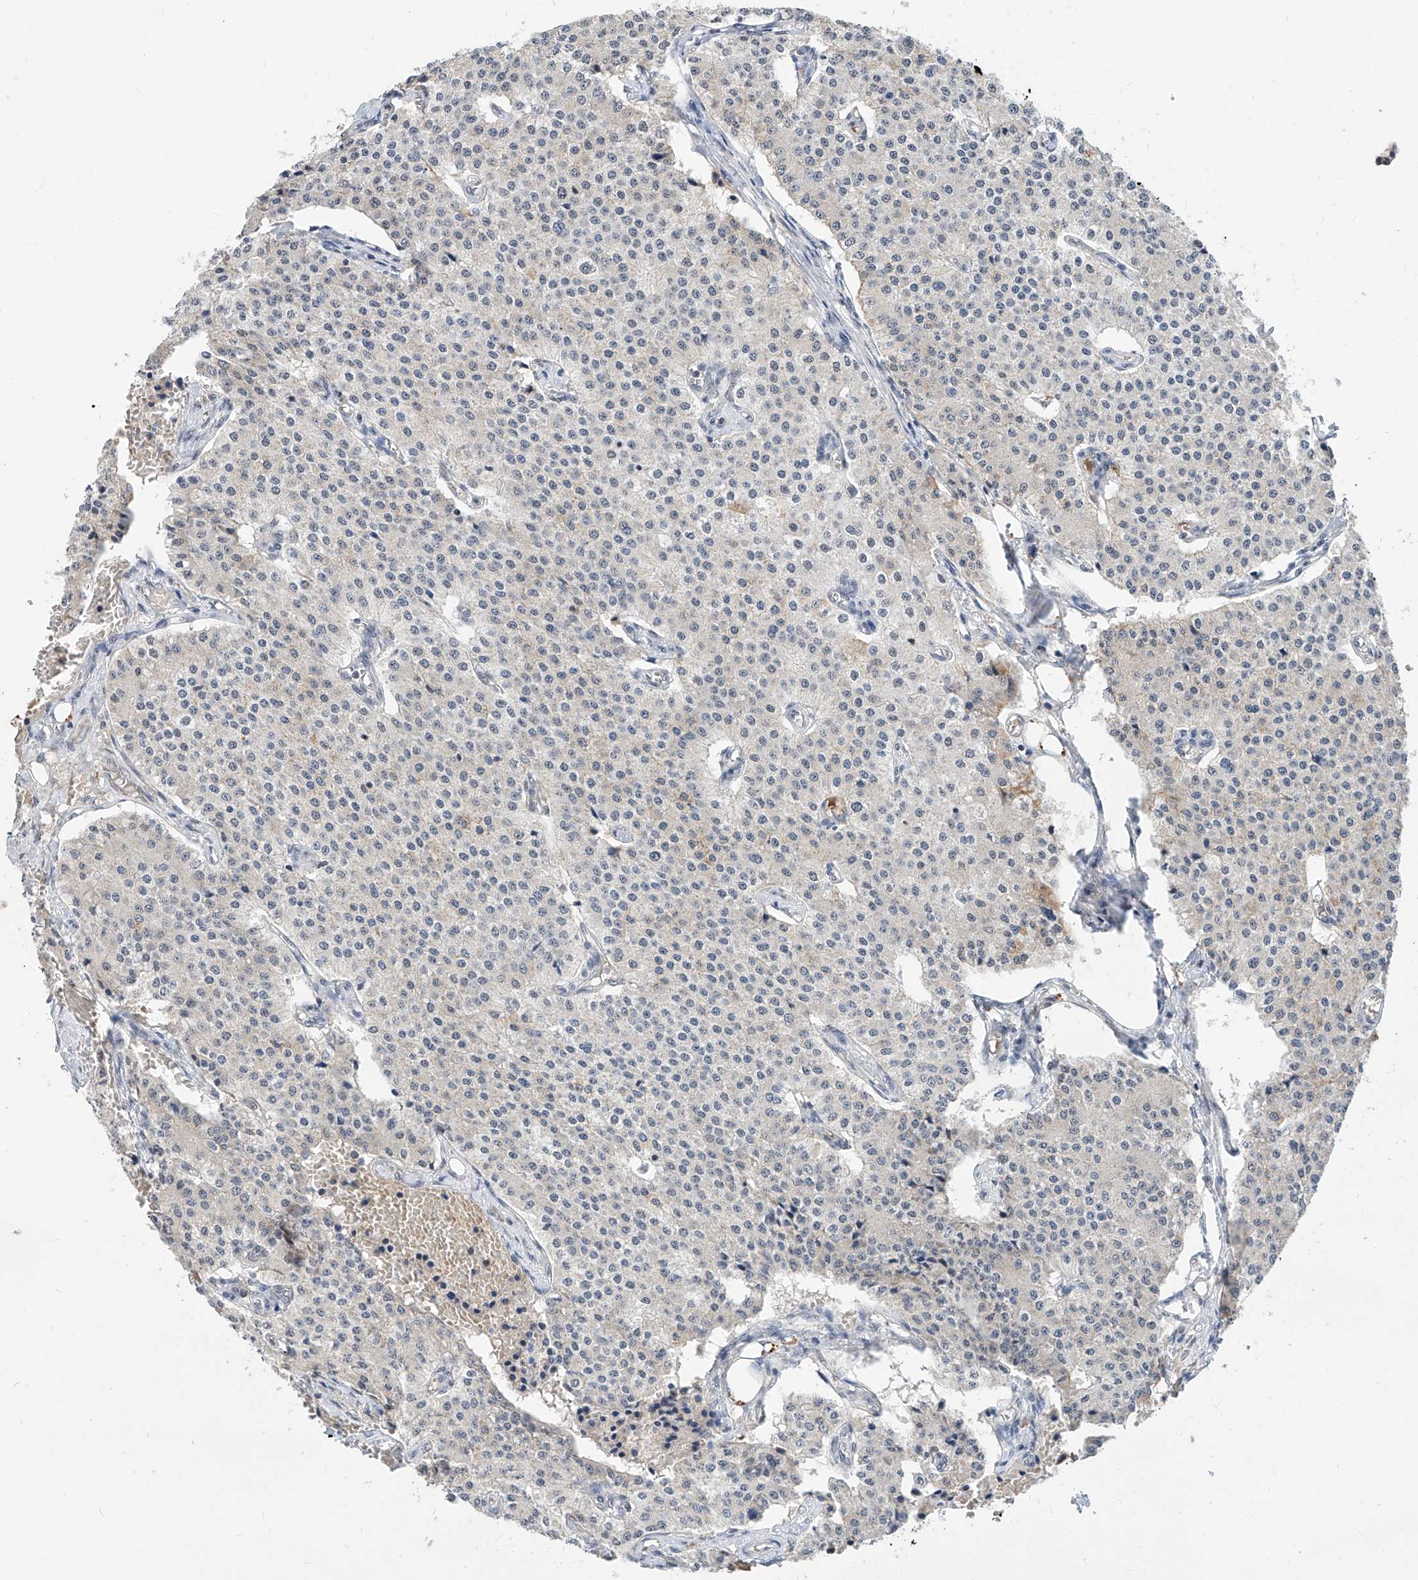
{"staining": {"intensity": "negative", "quantity": "none", "location": "none"}, "tissue": "carcinoid", "cell_type": "Tumor cells", "image_type": "cancer", "snomed": [{"axis": "morphology", "description": "Carcinoid, malignant, NOS"}, {"axis": "topography", "description": "Colon"}], "caption": "An image of malignant carcinoid stained for a protein demonstrates no brown staining in tumor cells. (Brightfield microscopy of DAB immunohistochemistry (IHC) at high magnification).", "gene": "CARMIL3", "patient": {"sex": "female", "age": 52}}